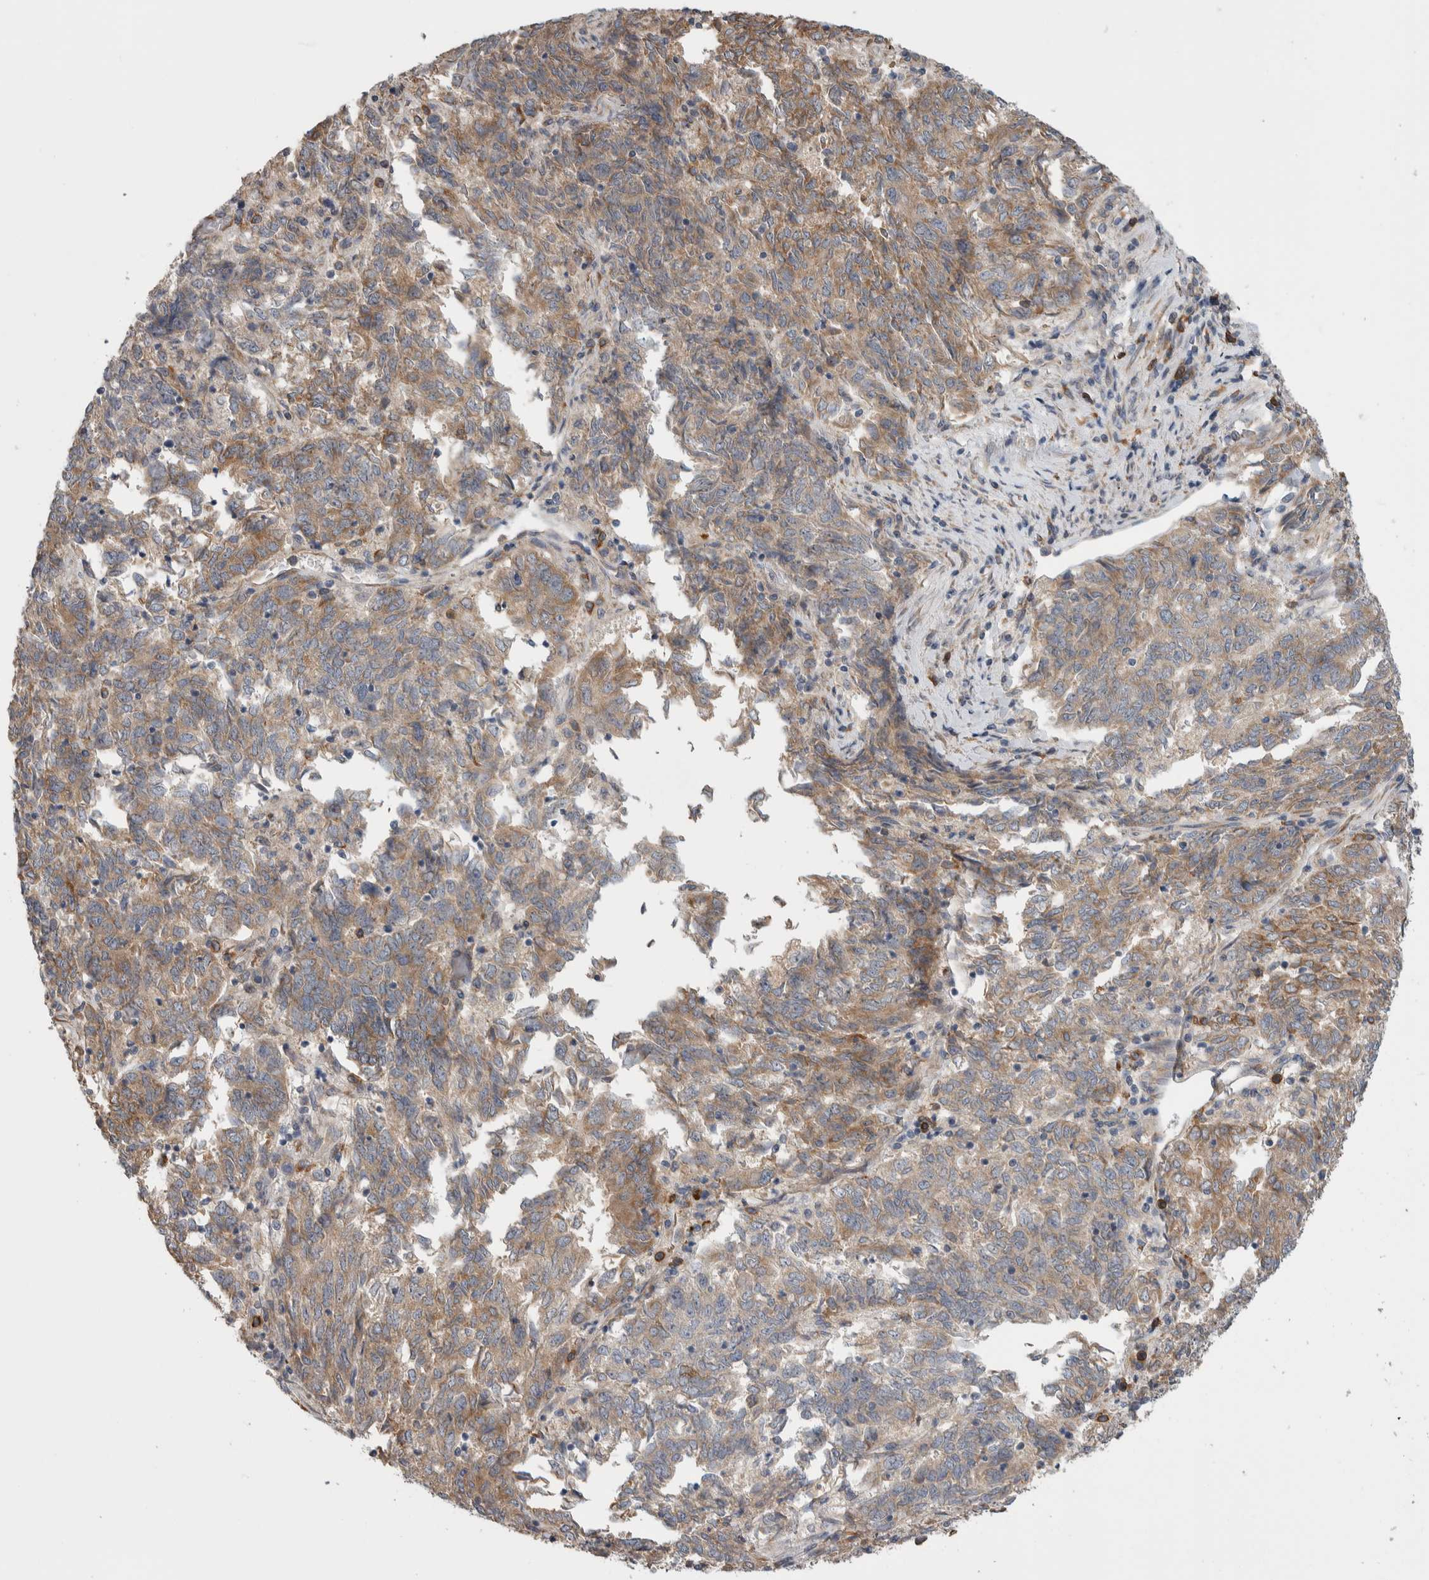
{"staining": {"intensity": "weak", "quantity": ">75%", "location": "cytoplasmic/membranous"}, "tissue": "endometrial cancer", "cell_type": "Tumor cells", "image_type": "cancer", "snomed": [{"axis": "morphology", "description": "Adenocarcinoma, NOS"}, {"axis": "topography", "description": "Endometrium"}], "caption": "Immunohistochemical staining of endometrial adenocarcinoma shows low levels of weak cytoplasmic/membranous protein expression in about >75% of tumor cells.", "gene": "IBTK", "patient": {"sex": "female", "age": 80}}